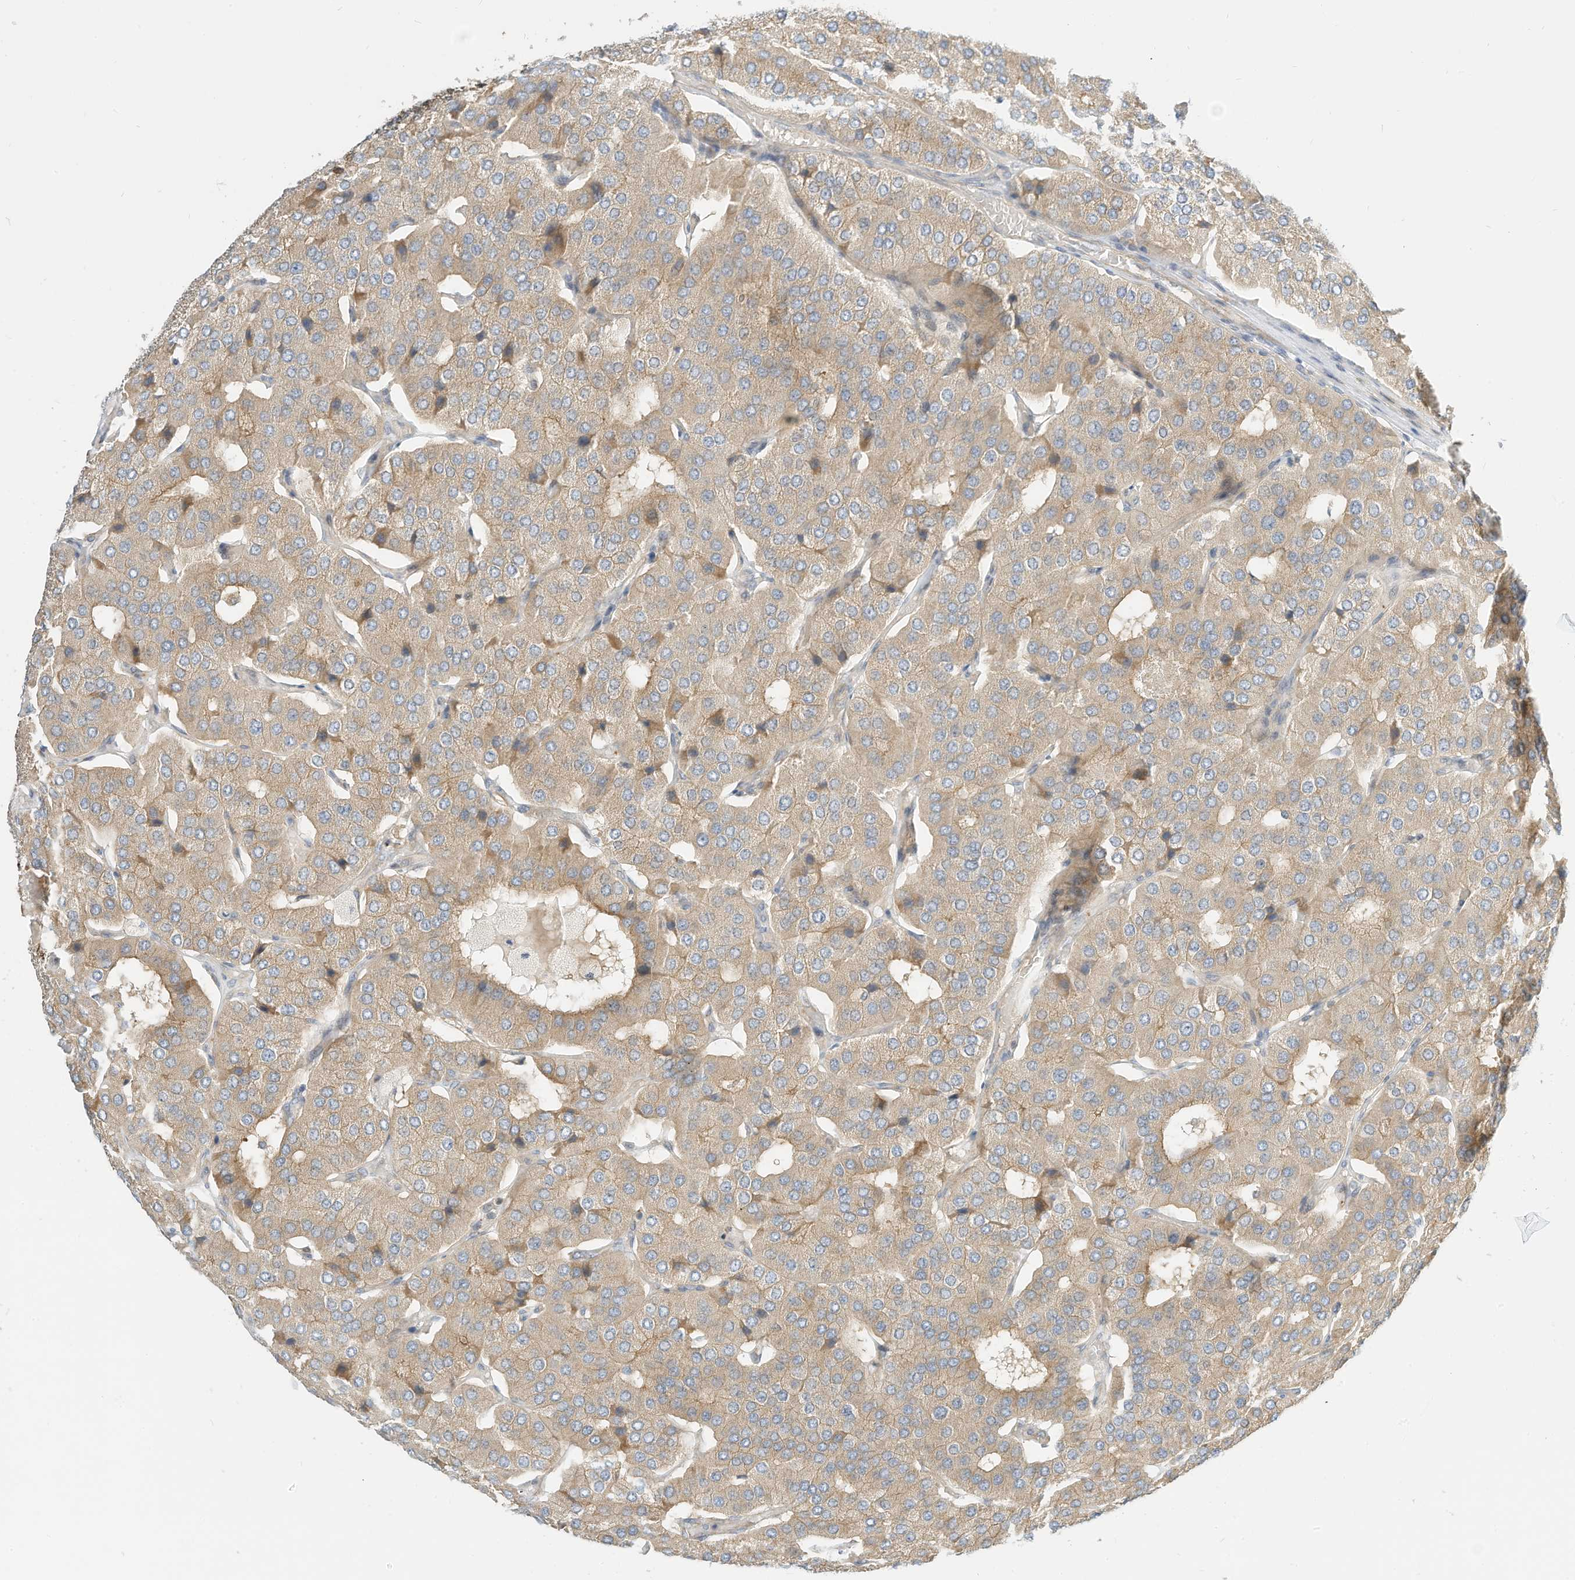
{"staining": {"intensity": "weak", "quantity": ">75%", "location": "cytoplasmic/membranous"}, "tissue": "parathyroid gland", "cell_type": "Glandular cells", "image_type": "normal", "snomed": [{"axis": "morphology", "description": "Normal tissue, NOS"}, {"axis": "morphology", "description": "Adenoma, NOS"}, {"axis": "topography", "description": "Parathyroid gland"}], "caption": "Glandular cells demonstrate low levels of weak cytoplasmic/membranous positivity in about >75% of cells in benign parathyroid gland.", "gene": "OFD1", "patient": {"sex": "female", "age": 86}}